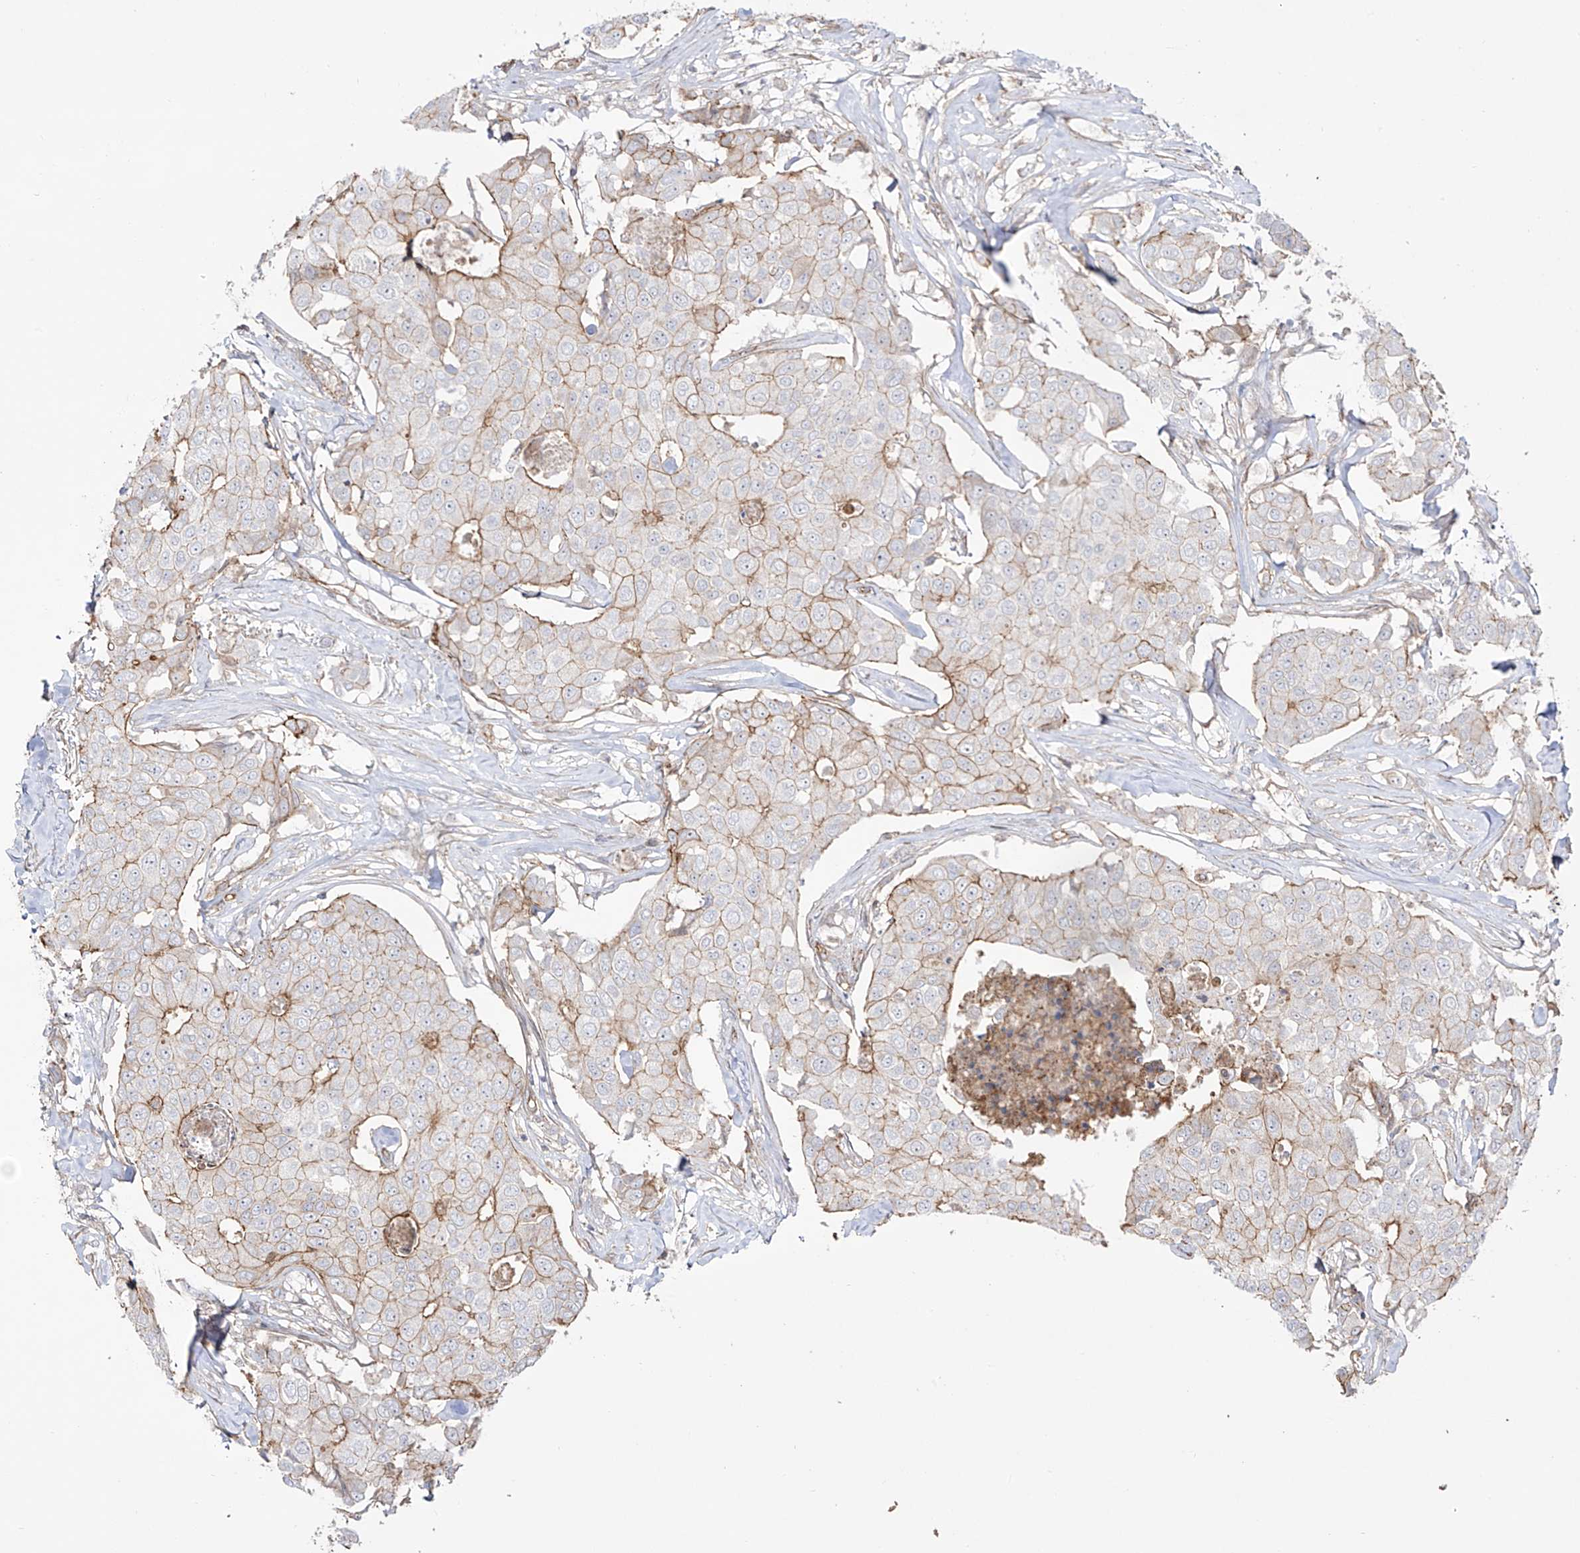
{"staining": {"intensity": "moderate", "quantity": "25%-75%", "location": "cytoplasmic/membranous"}, "tissue": "breast cancer", "cell_type": "Tumor cells", "image_type": "cancer", "snomed": [{"axis": "morphology", "description": "Duct carcinoma"}, {"axis": "topography", "description": "Breast"}], "caption": "Breast intraductal carcinoma stained for a protein (brown) shows moderate cytoplasmic/membranous positive staining in approximately 25%-75% of tumor cells.", "gene": "ZNF180", "patient": {"sex": "female", "age": 80}}